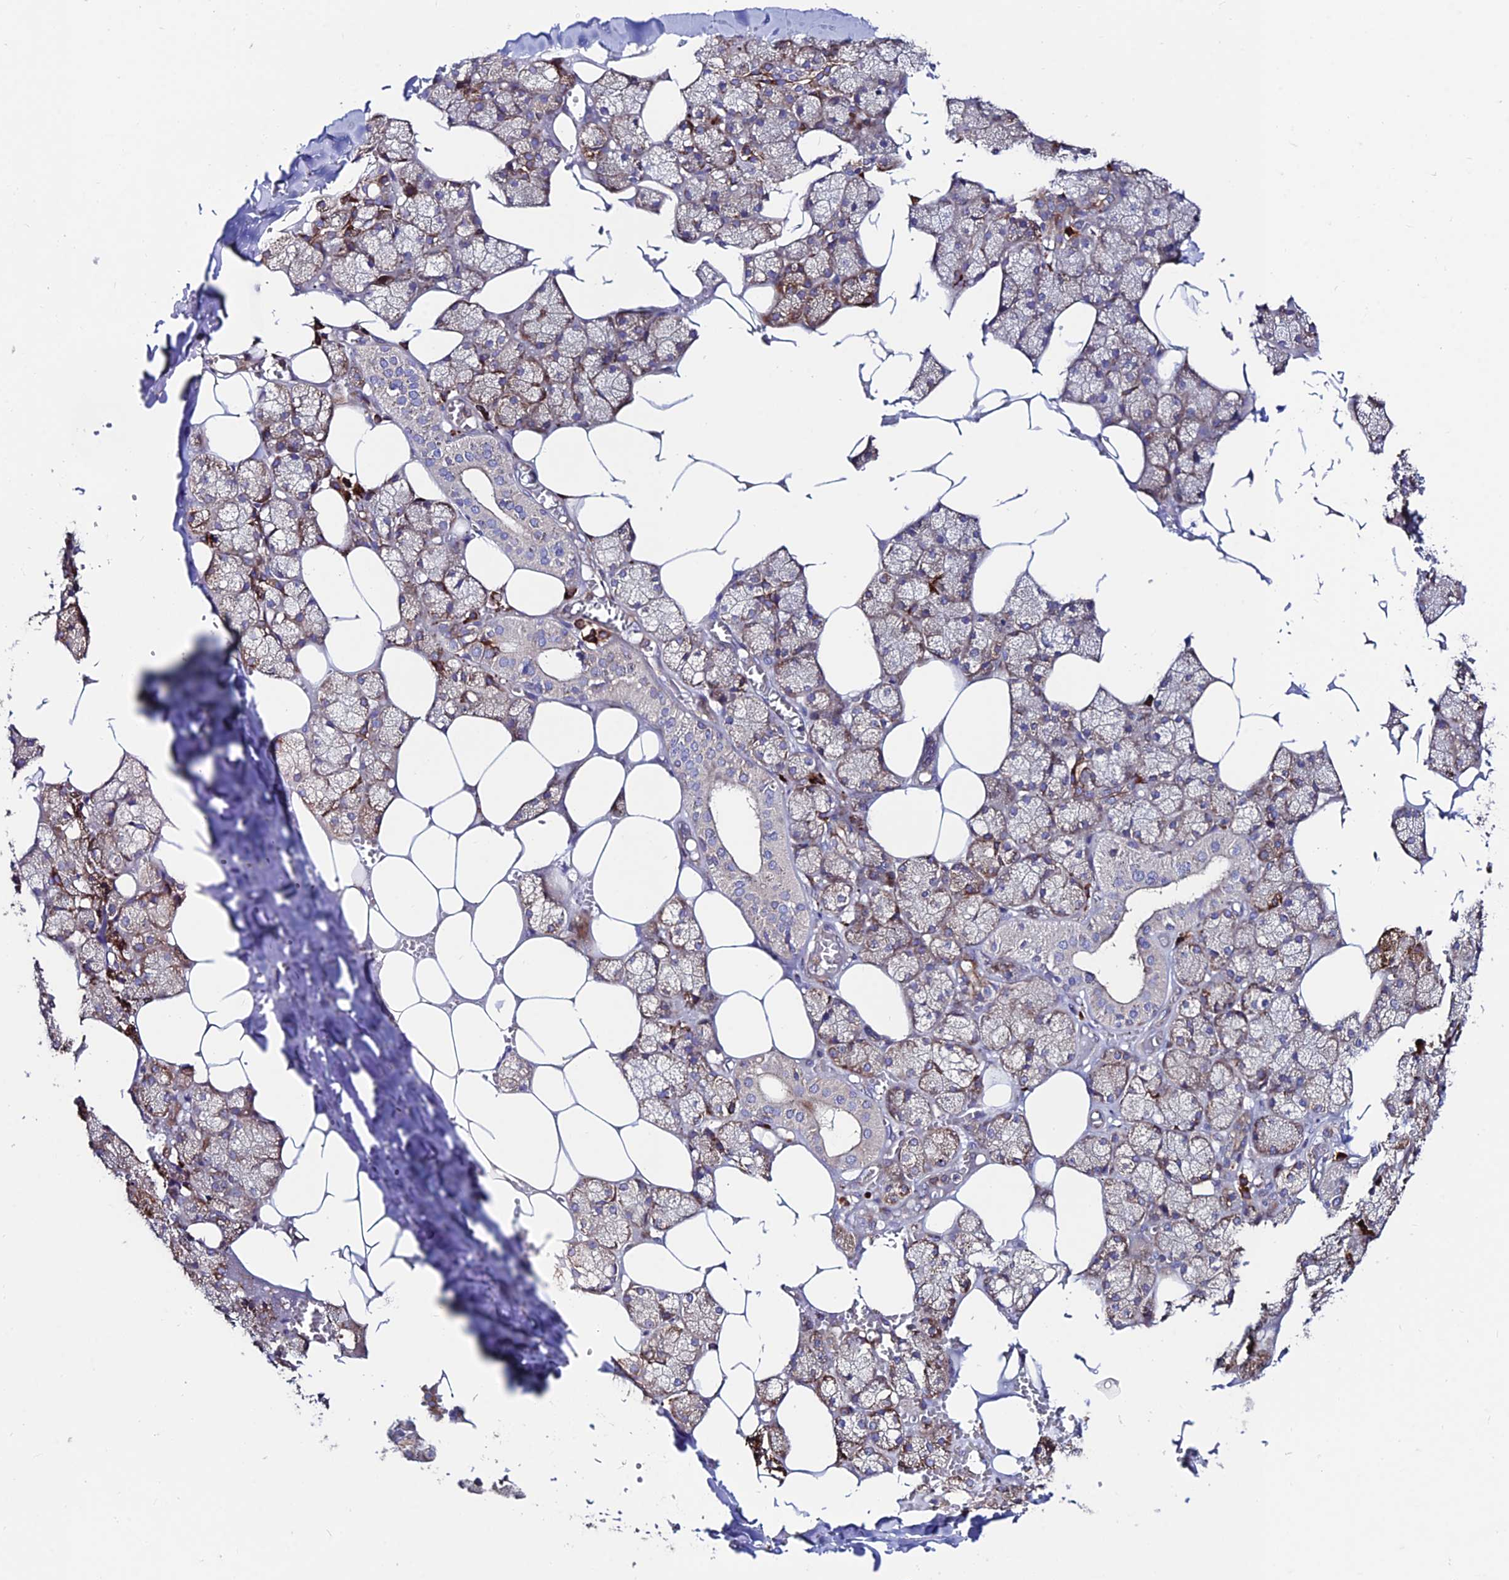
{"staining": {"intensity": "moderate", "quantity": "<25%", "location": "cytoplasmic/membranous"}, "tissue": "salivary gland", "cell_type": "Glandular cells", "image_type": "normal", "snomed": [{"axis": "morphology", "description": "Normal tissue, NOS"}, {"axis": "topography", "description": "Salivary gland"}], "caption": "Brown immunohistochemical staining in benign human salivary gland demonstrates moderate cytoplasmic/membranous staining in approximately <25% of glandular cells.", "gene": "EIF3K", "patient": {"sex": "male", "age": 62}}